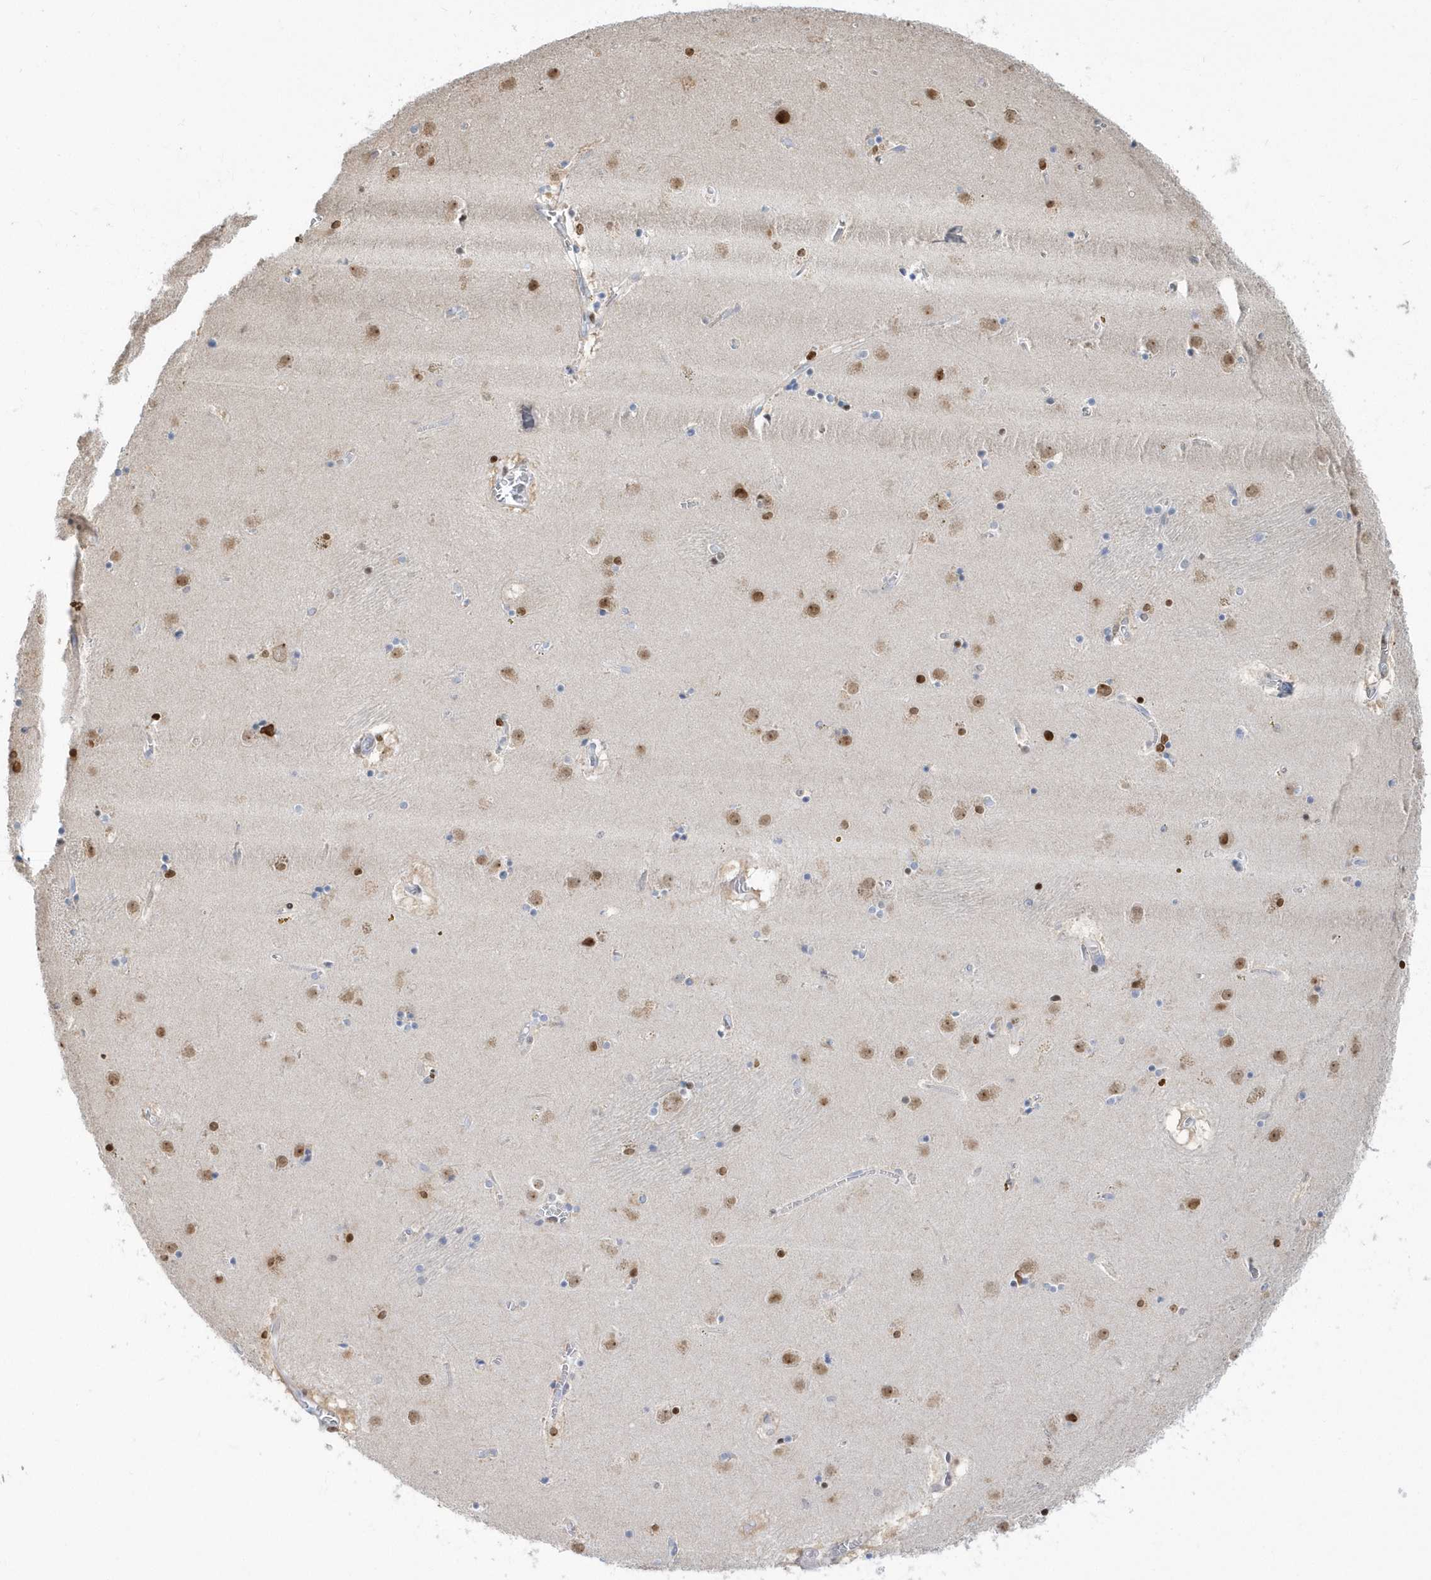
{"staining": {"intensity": "moderate", "quantity": "<25%", "location": "nuclear"}, "tissue": "caudate", "cell_type": "Glial cells", "image_type": "normal", "snomed": [{"axis": "morphology", "description": "Normal tissue, NOS"}, {"axis": "topography", "description": "Lateral ventricle wall"}], "caption": "Moderate nuclear staining is identified in about <25% of glial cells in normal caudate.", "gene": "MACROH2A2", "patient": {"sex": "male", "age": 70}}